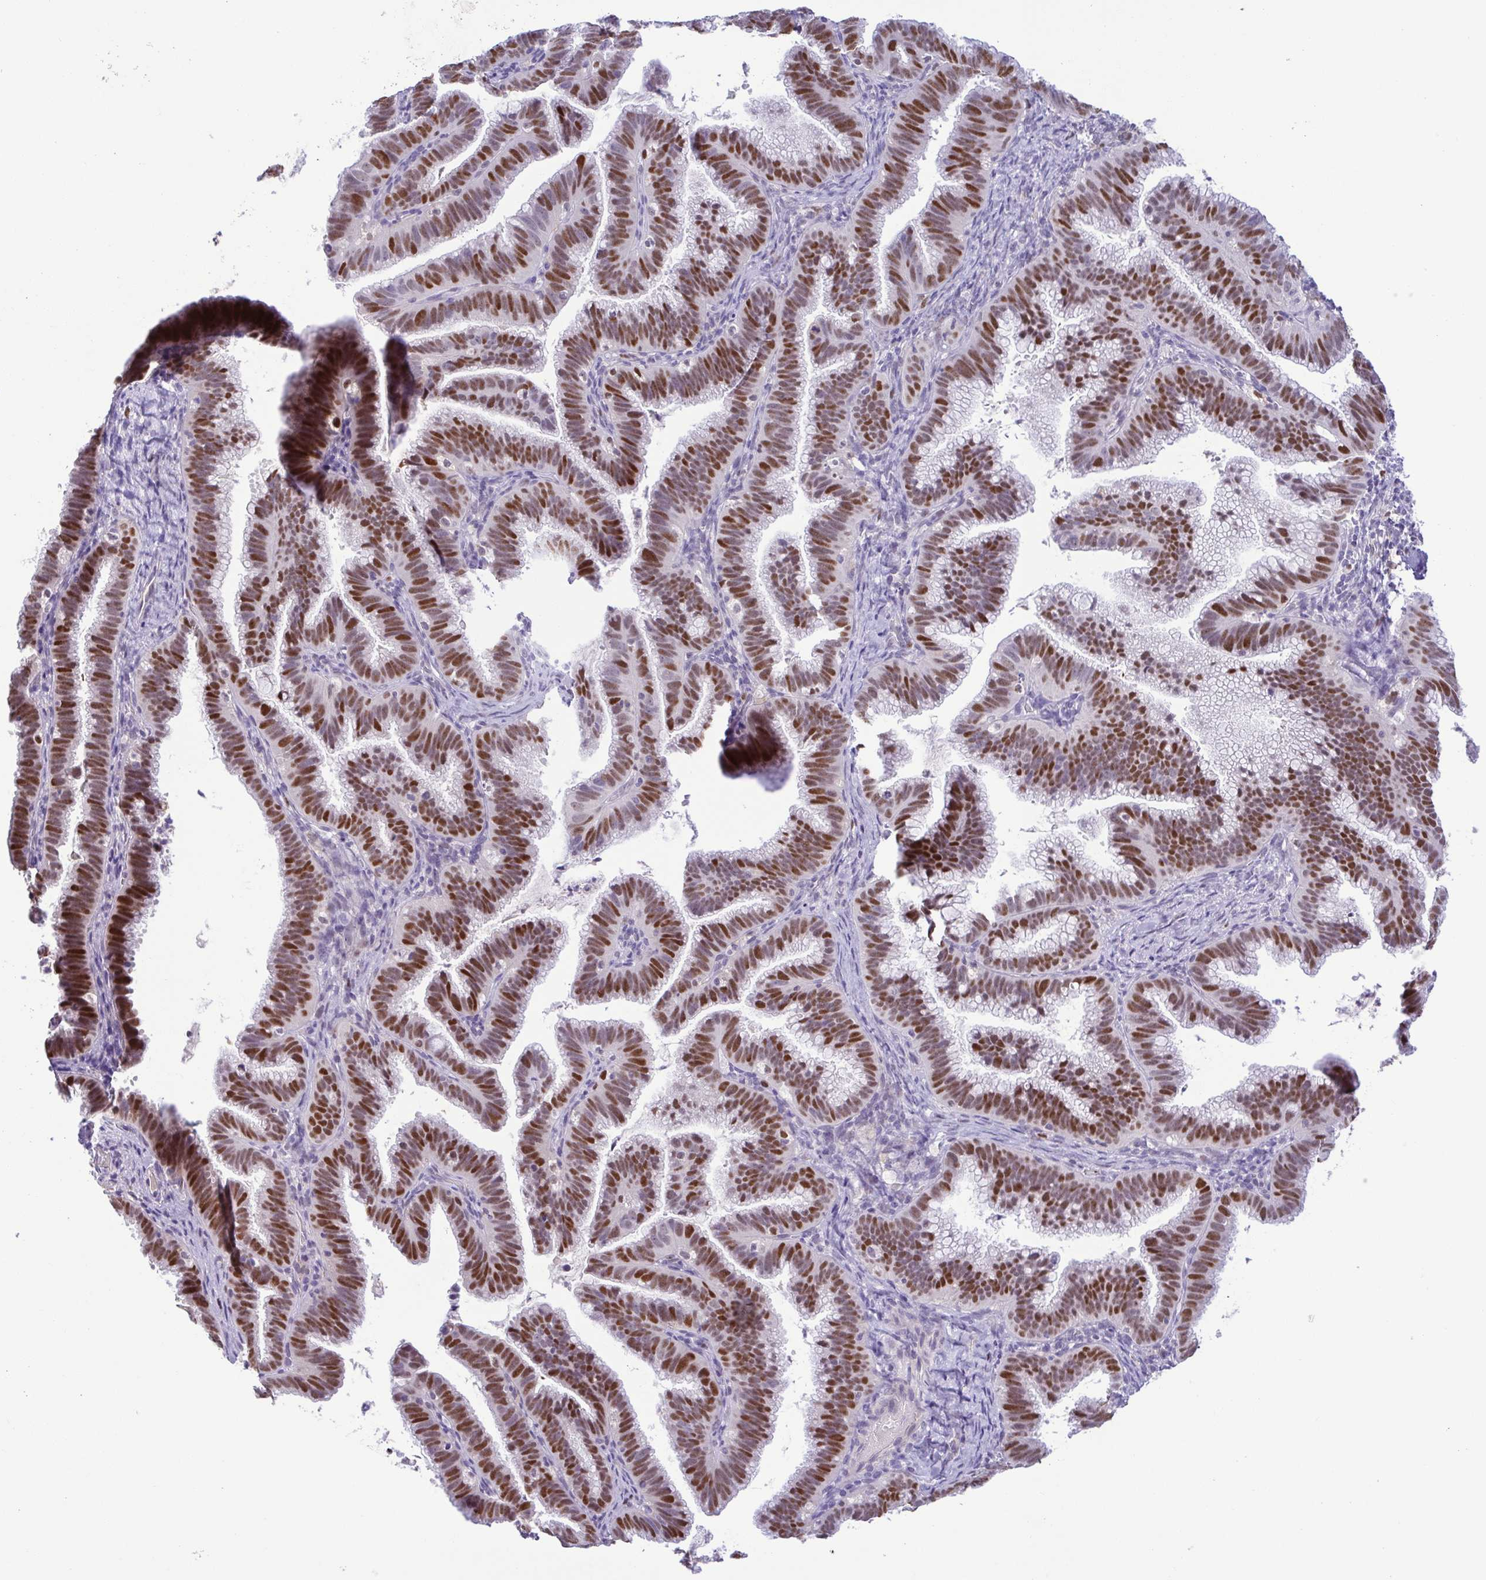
{"staining": {"intensity": "moderate", "quantity": ">75%", "location": "nuclear"}, "tissue": "cervical cancer", "cell_type": "Tumor cells", "image_type": "cancer", "snomed": [{"axis": "morphology", "description": "Adenocarcinoma, NOS"}, {"axis": "topography", "description": "Cervix"}], "caption": "A histopathology image of cervical cancer (adenocarcinoma) stained for a protein demonstrates moderate nuclear brown staining in tumor cells.", "gene": "TIPIN", "patient": {"sex": "female", "age": 61}}